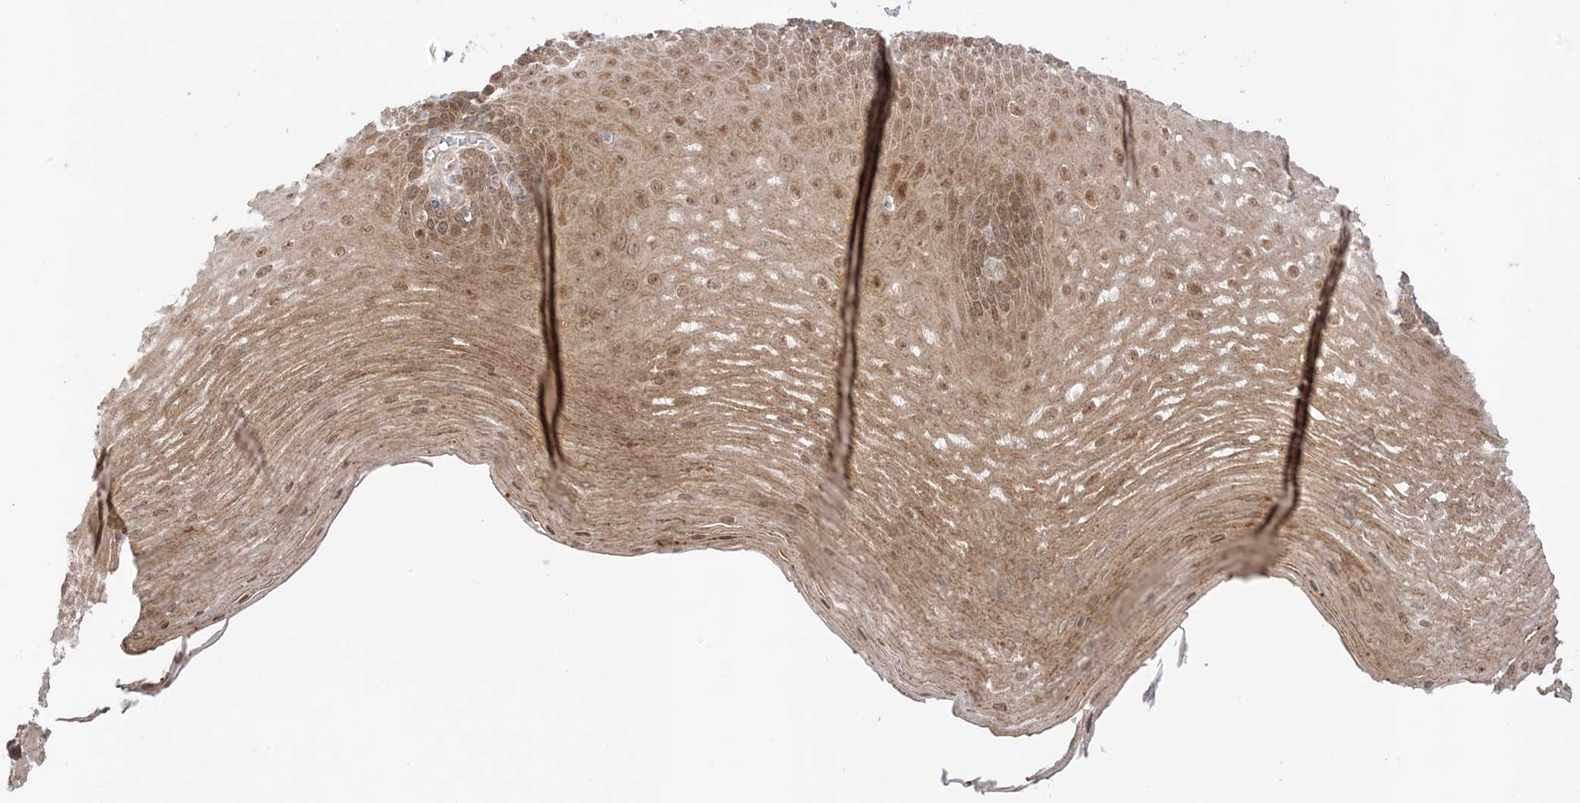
{"staining": {"intensity": "moderate", "quantity": ">75%", "location": "cytoplasmic/membranous,nuclear"}, "tissue": "esophagus", "cell_type": "Squamous epithelial cells", "image_type": "normal", "snomed": [{"axis": "morphology", "description": "Normal tissue, NOS"}, {"axis": "topography", "description": "Esophagus"}], "caption": "Immunohistochemistry micrograph of normal esophagus: human esophagus stained using IHC demonstrates medium levels of moderate protein expression localized specifically in the cytoplasmic/membranous,nuclear of squamous epithelial cells, appearing as a cytoplasmic/membranous,nuclear brown color.", "gene": "UBE2E2", "patient": {"sex": "male", "age": 62}}